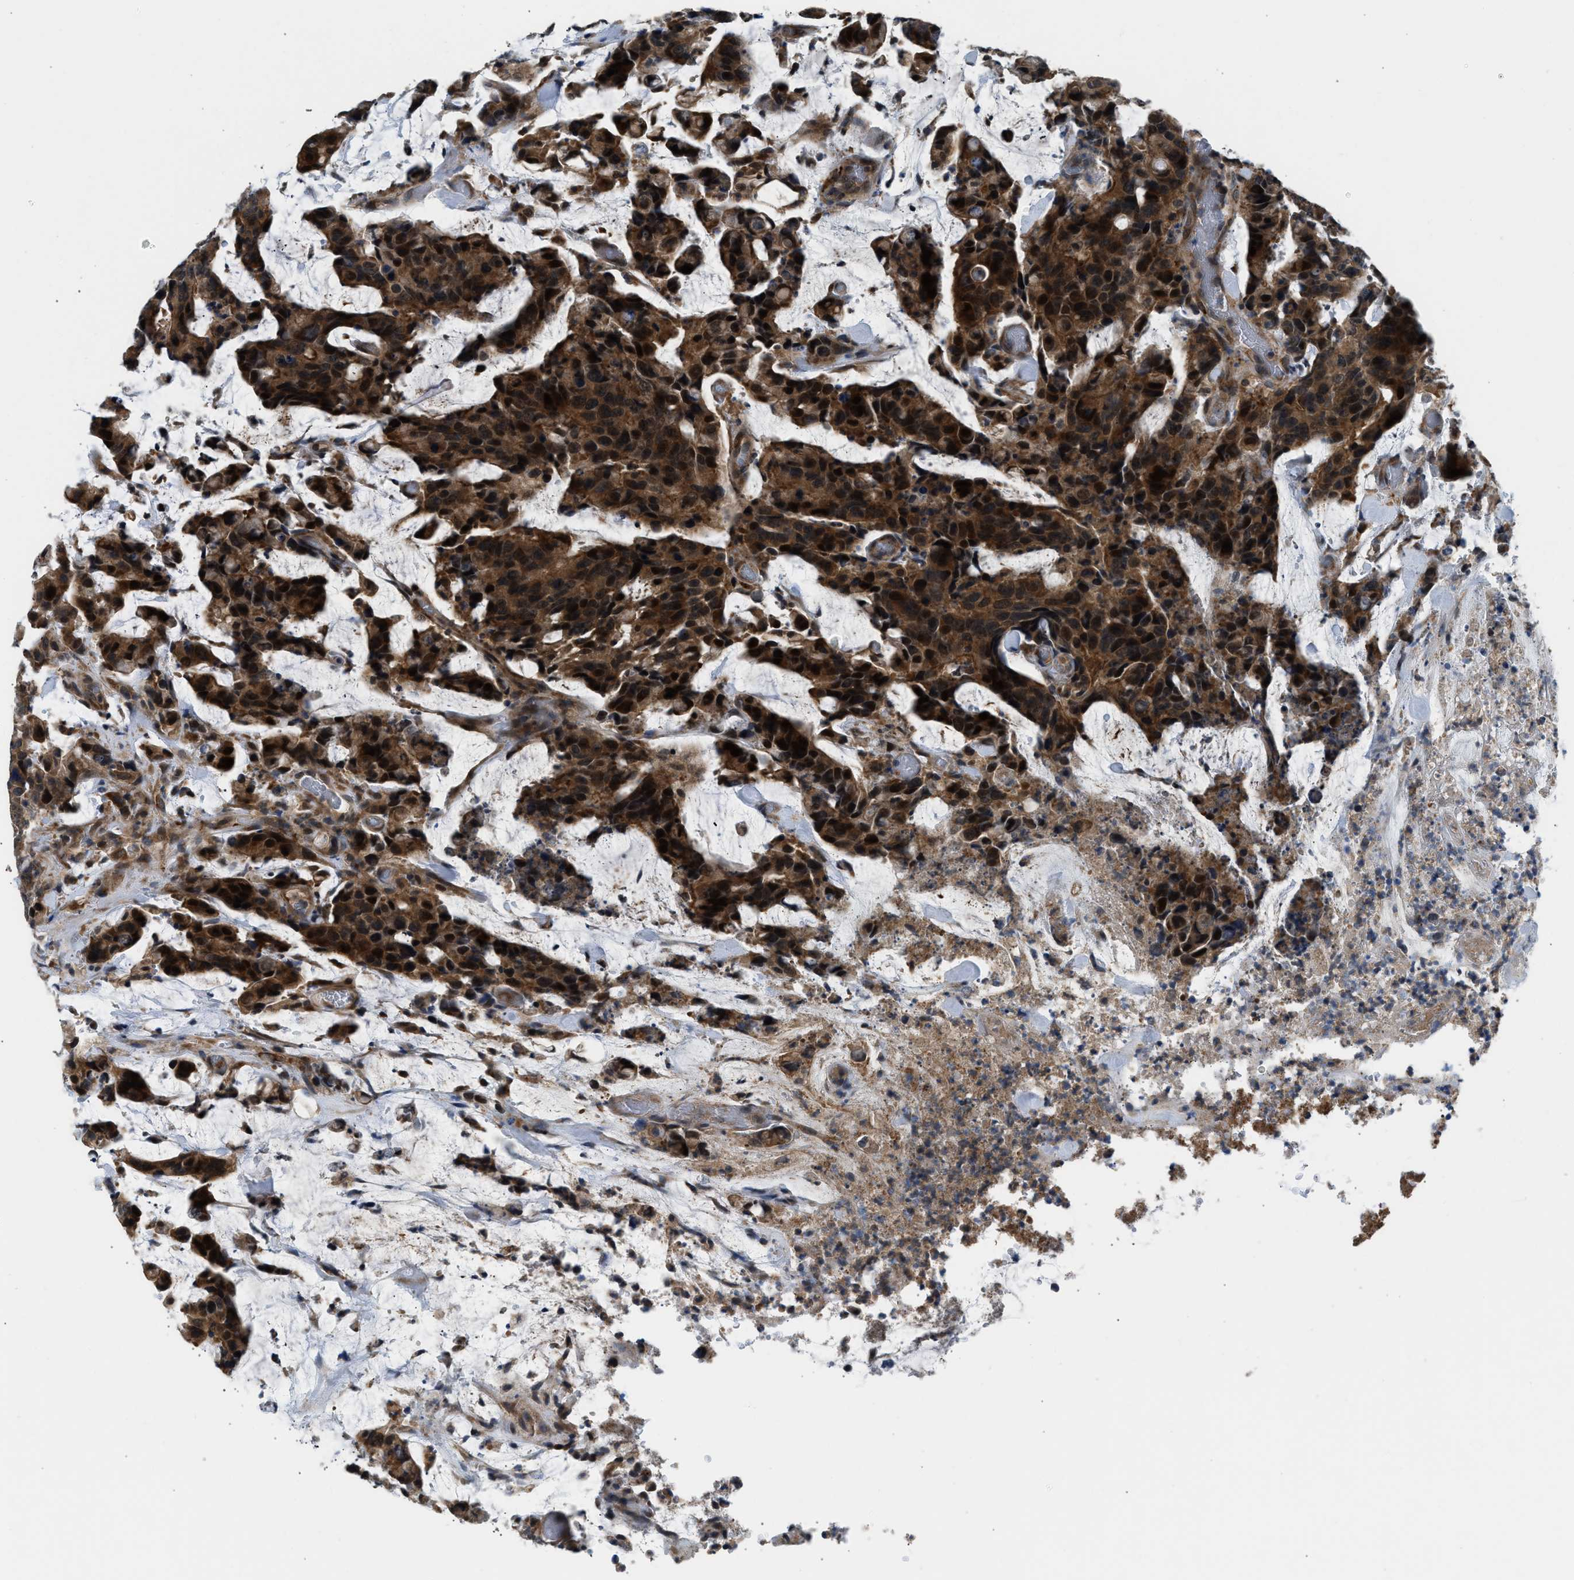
{"staining": {"intensity": "strong", "quantity": ">75%", "location": "cytoplasmic/membranous,nuclear"}, "tissue": "colorectal cancer", "cell_type": "Tumor cells", "image_type": "cancer", "snomed": [{"axis": "morphology", "description": "Adenocarcinoma, NOS"}, {"axis": "topography", "description": "Colon"}], "caption": "A high amount of strong cytoplasmic/membranous and nuclear expression is appreciated in approximately >75% of tumor cells in adenocarcinoma (colorectal) tissue.", "gene": "MTMR1", "patient": {"sex": "female", "age": 86}}